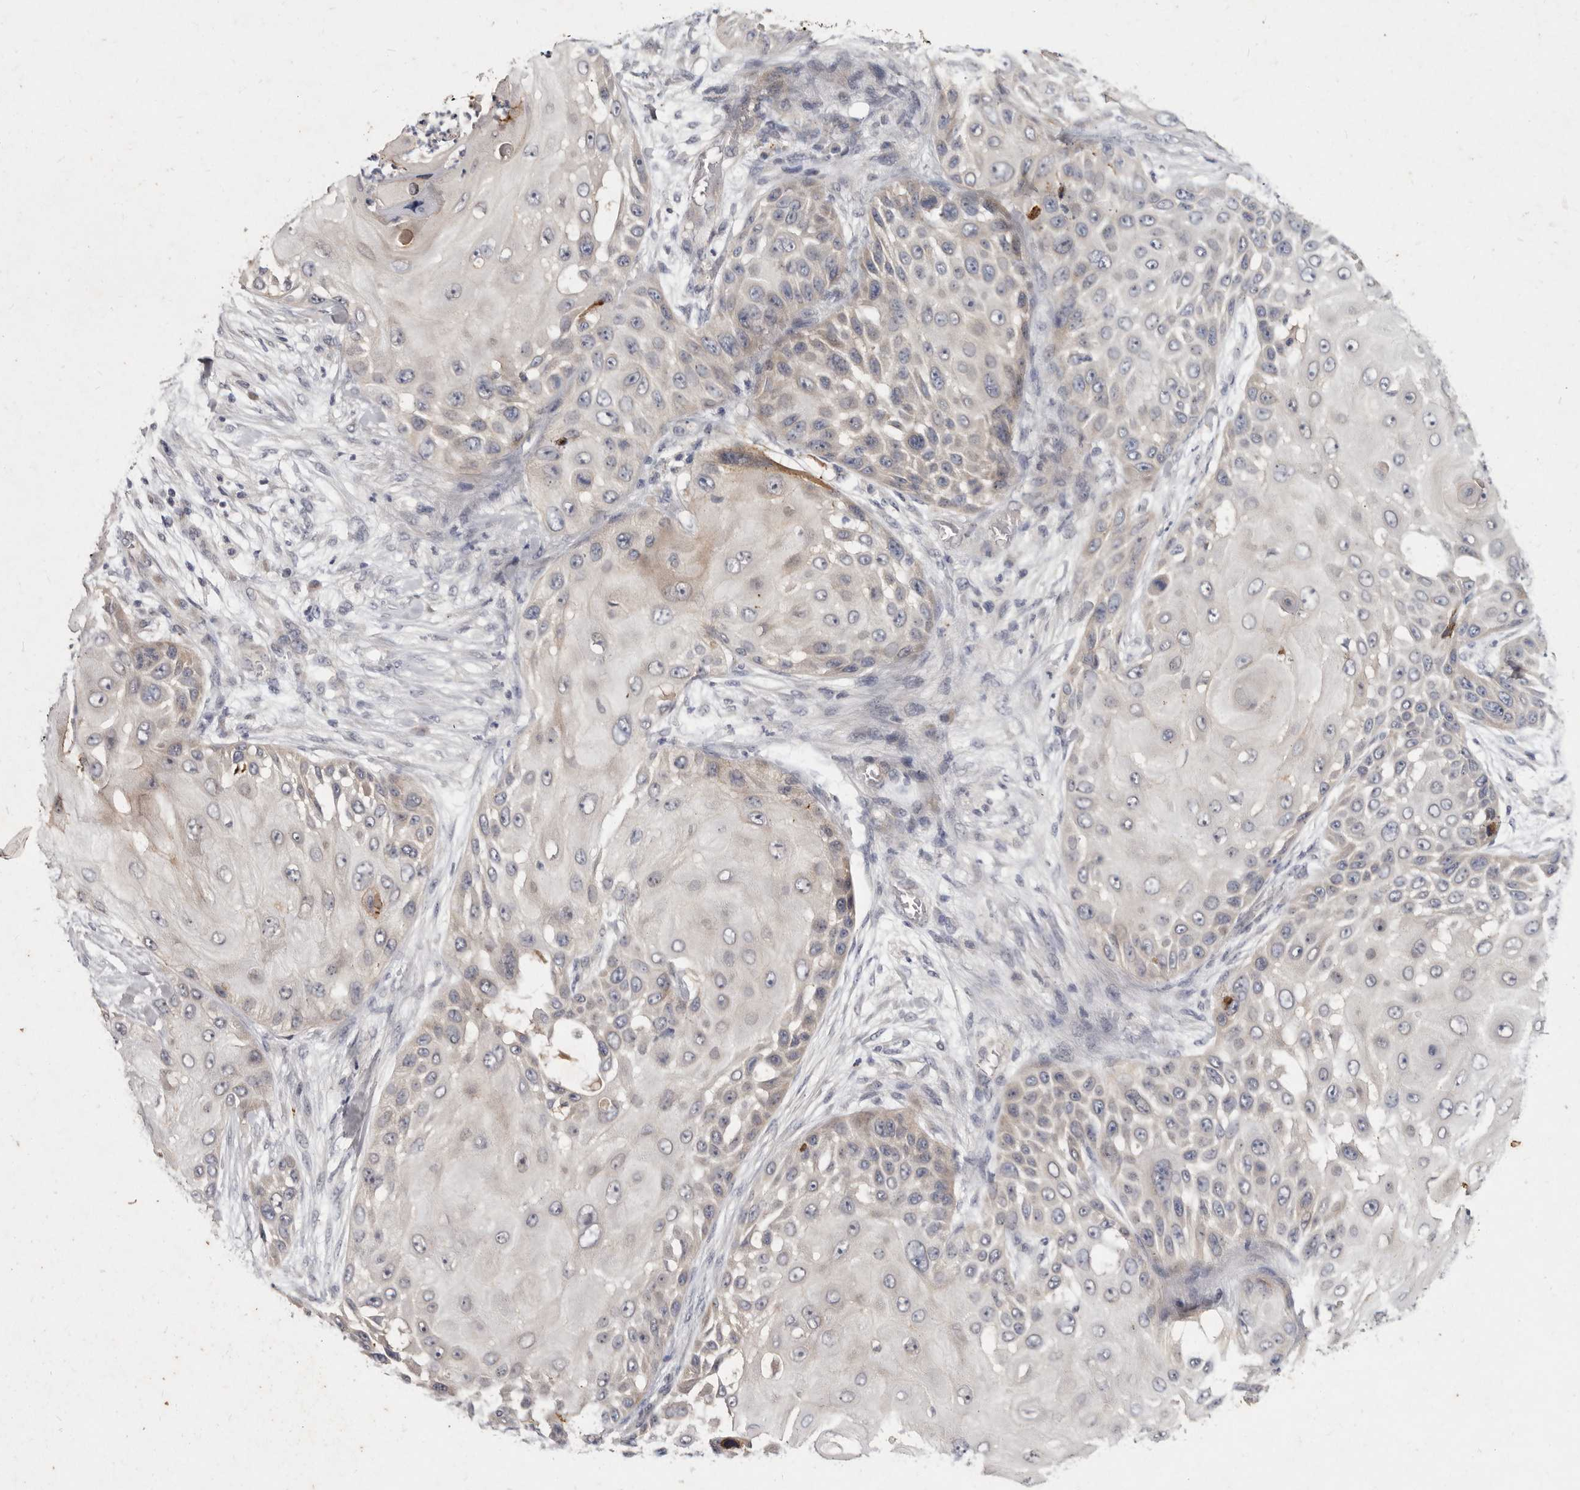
{"staining": {"intensity": "negative", "quantity": "none", "location": "none"}, "tissue": "skin cancer", "cell_type": "Tumor cells", "image_type": "cancer", "snomed": [{"axis": "morphology", "description": "Squamous cell carcinoma, NOS"}, {"axis": "topography", "description": "Skin"}], "caption": "High magnification brightfield microscopy of squamous cell carcinoma (skin) stained with DAB (brown) and counterstained with hematoxylin (blue): tumor cells show no significant positivity. (Stains: DAB IHC with hematoxylin counter stain, Microscopy: brightfield microscopy at high magnification).", "gene": "SLC22A1", "patient": {"sex": "female", "age": 44}}